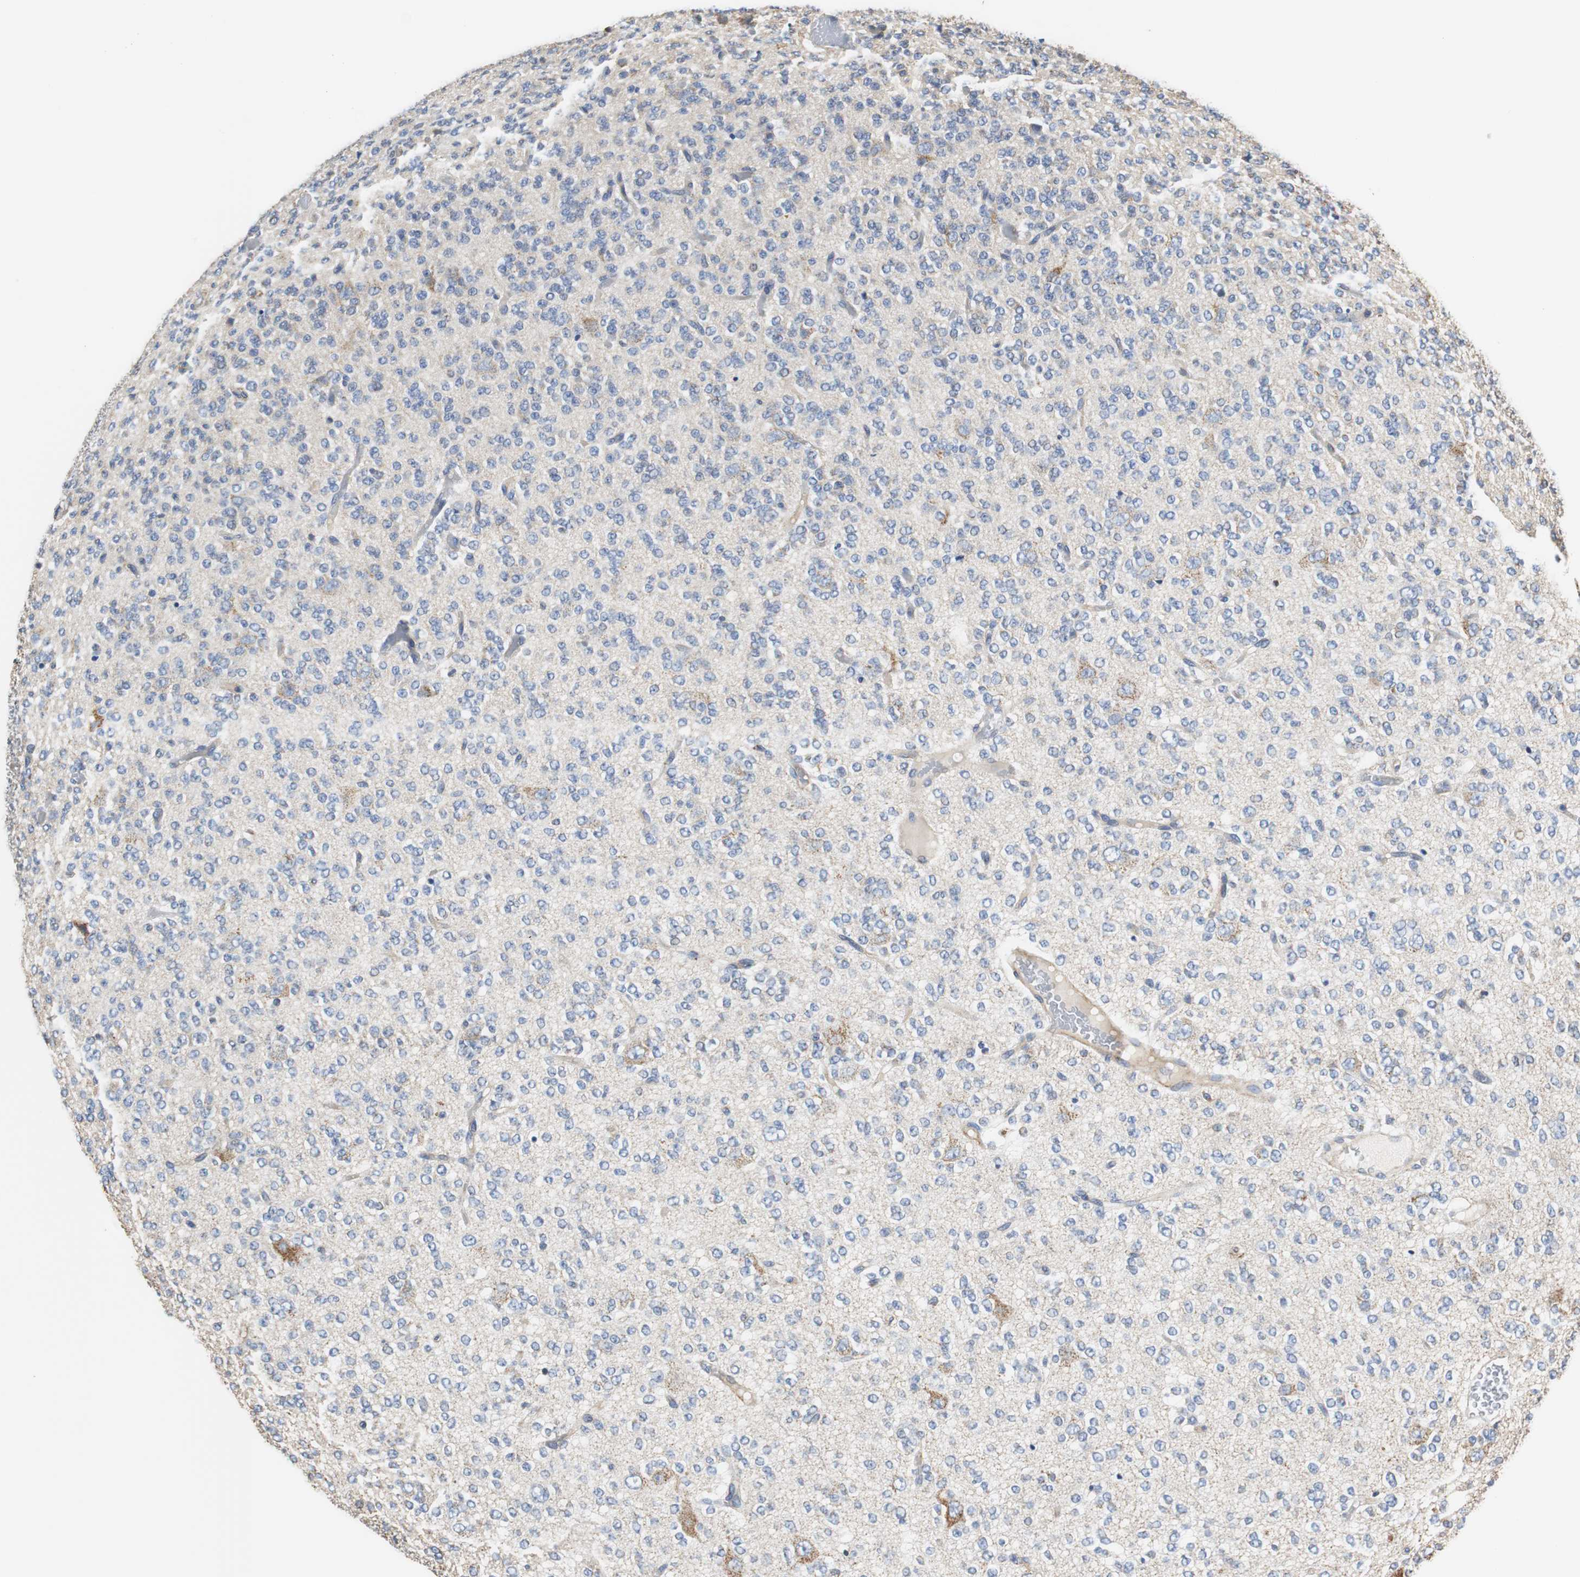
{"staining": {"intensity": "negative", "quantity": "none", "location": "none"}, "tissue": "glioma", "cell_type": "Tumor cells", "image_type": "cancer", "snomed": [{"axis": "morphology", "description": "Glioma, malignant, Low grade"}, {"axis": "topography", "description": "Brain"}], "caption": "High power microscopy micrograph of an immunohistochemistry (IHC) image of glioma, revealing no significant expression in tumor cells.", "gene": "PCK1", "patient": {"sex": "male", "age": 38}}